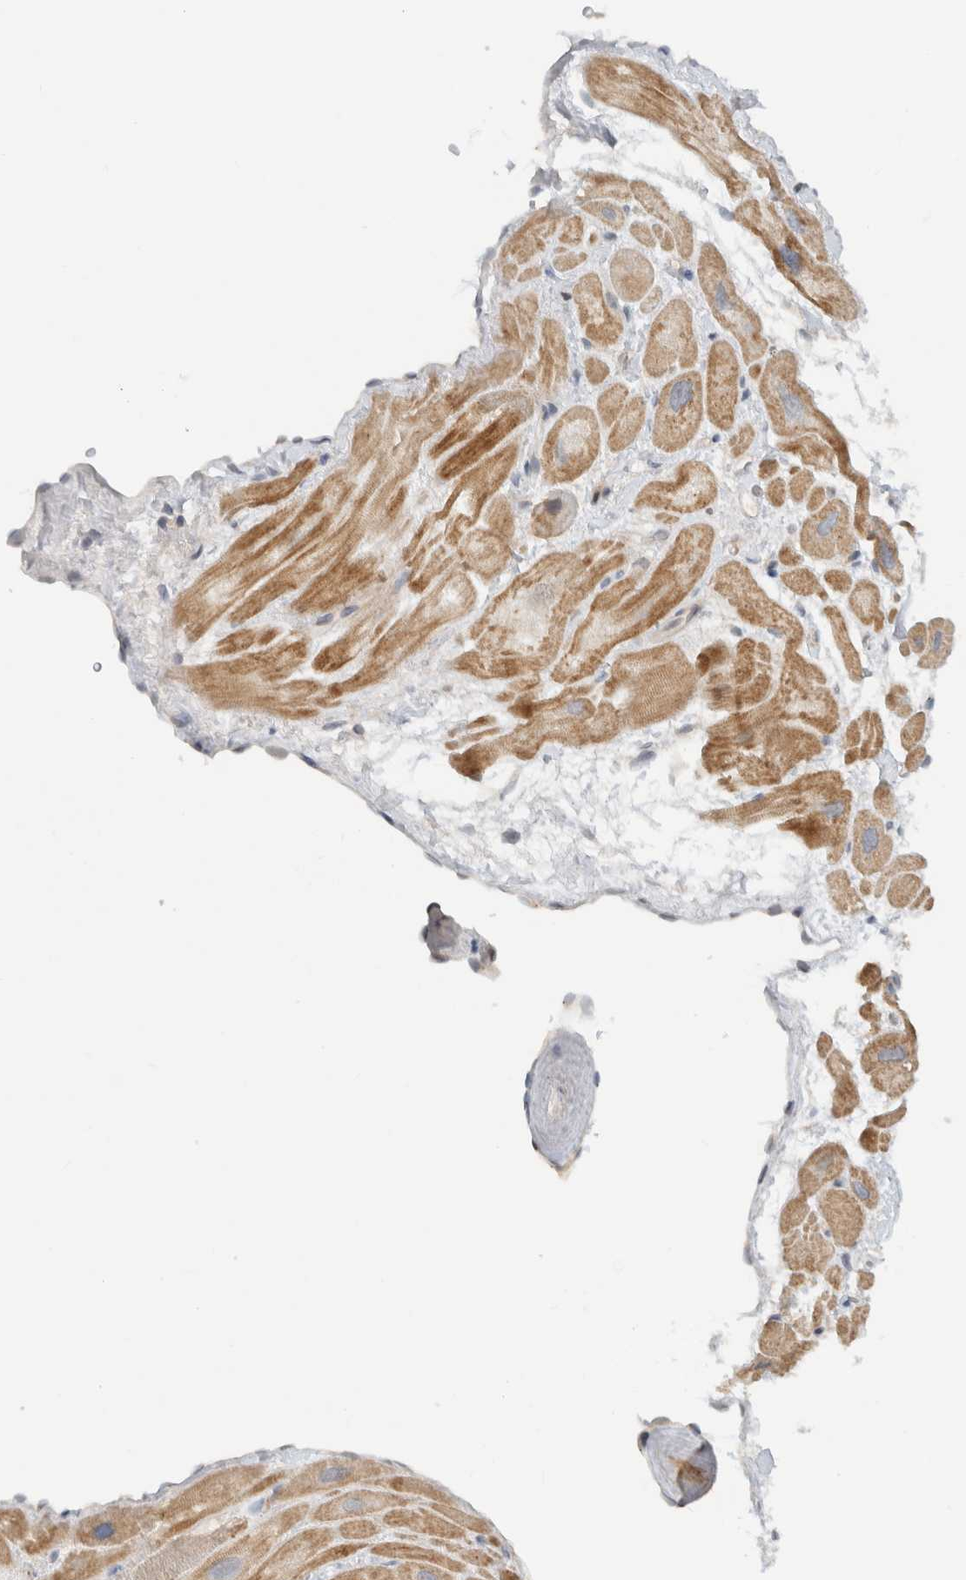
{"staining": {"intensity": "moderate", "quantity": ">75%", "location": "cytoplasmic/membranous"}, "tissue": "heart muscle", "cell_type": "Cardiomyocytes", "image_type": "normal", "snomed": [{"axis": "morphology", "description": "Normal tissue, NOS"}, {"axis": "topography", "description": "Heart"}], "caption": "Protein staining of unremarkable heart muscle shows moderate cytoplasmic/membranous staining in approximately >75% of cardiomyocytes. (DAB = brown stain, brightfield microscopy at high magnification).", "gene": "ERCC6L2", "patient": {"sex": "male", "age": 49}}